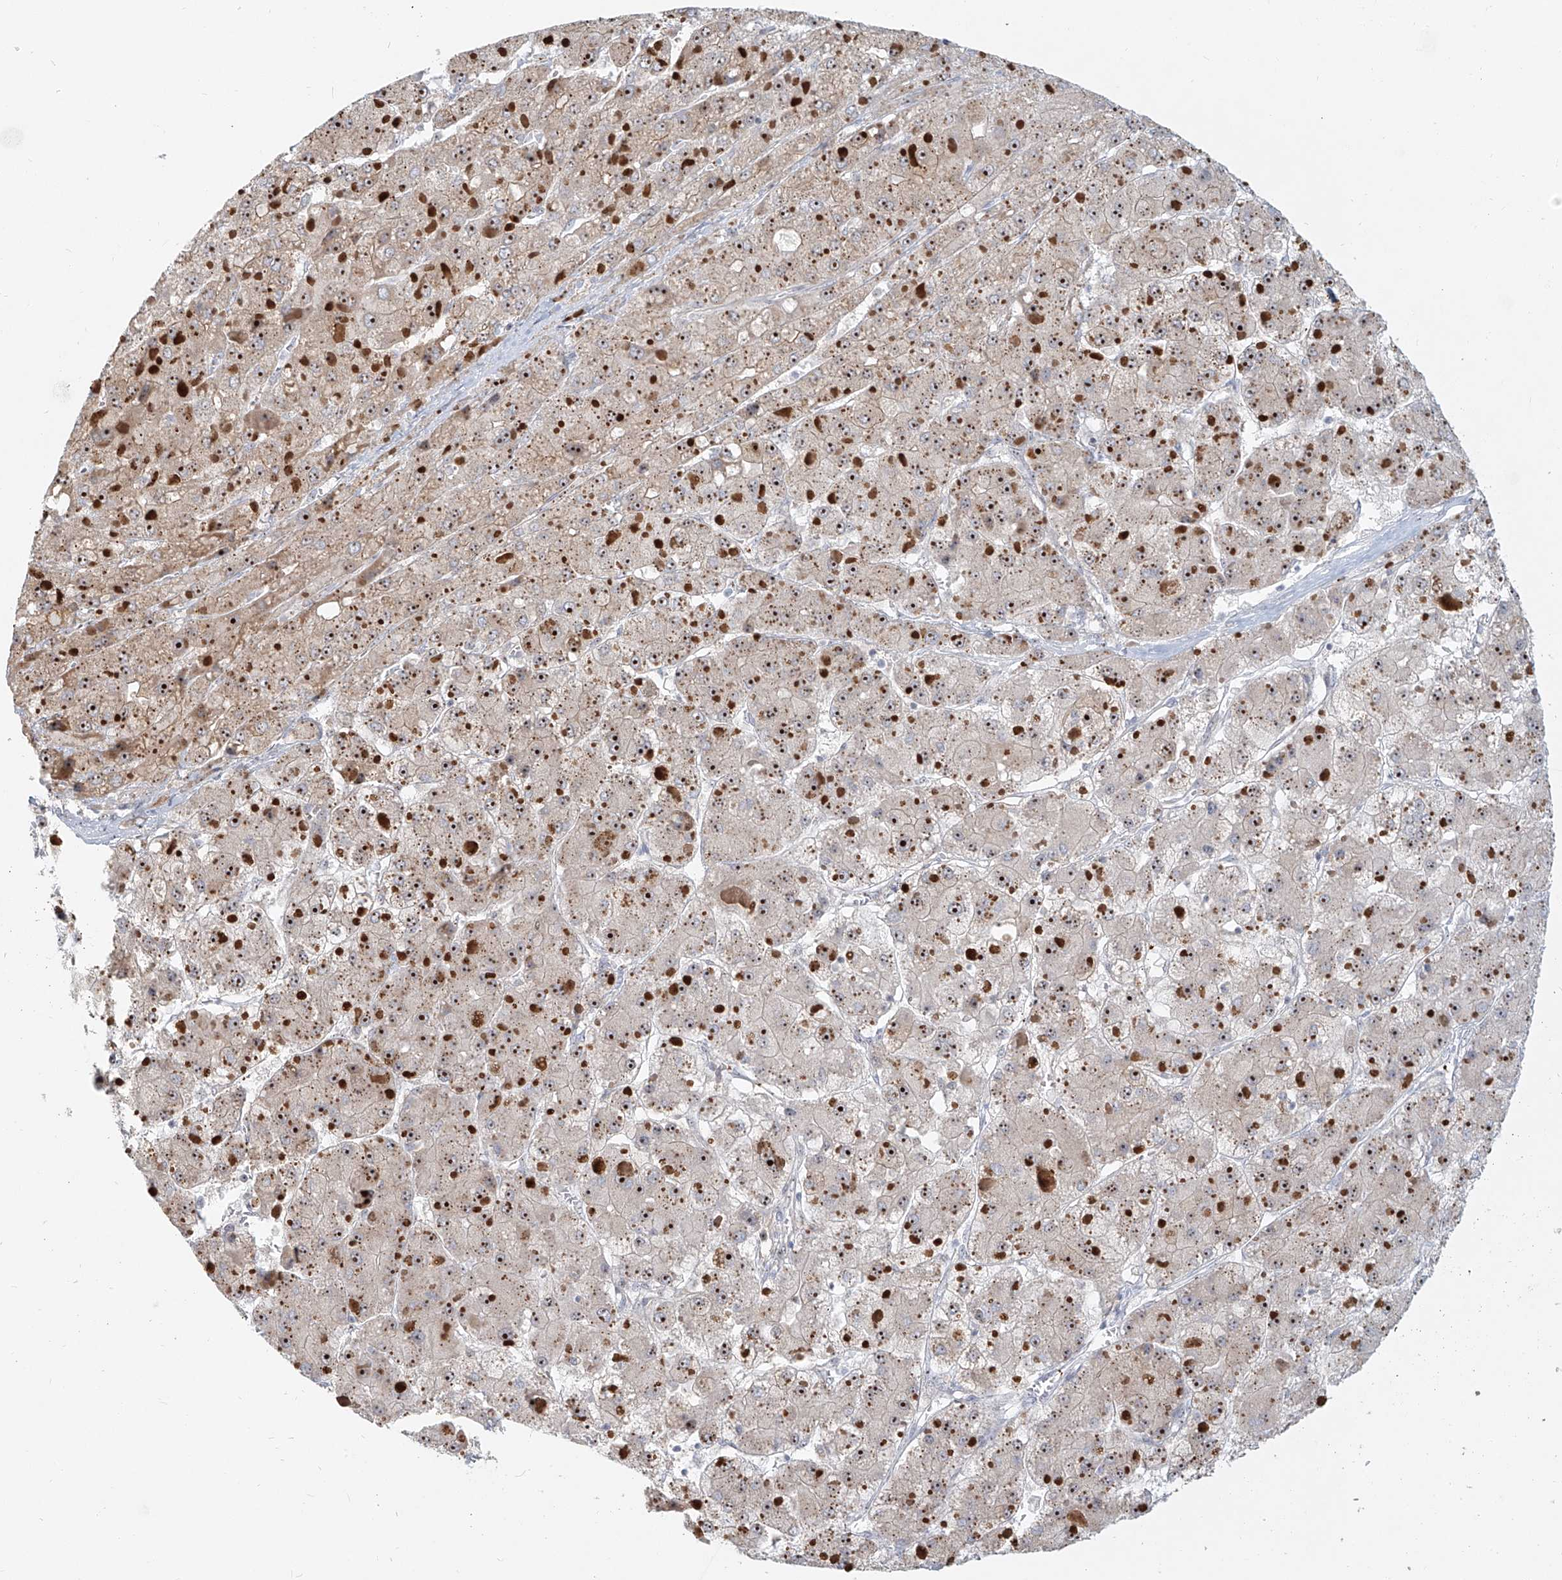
{"staining": {"intensity": "moderate", "quantity": ">75%", "location": "nuclear"}, "tissue": "liver cancer", "cell_type": "Tumor cells", "image_type": "cancer", "snomed": [{"axis": "morphology", "description": "Carcinoma, Hepatocellular, NOS"}, {"axis": "topography", "description": "Liver"}], "caption": "Immunohistochemistry (IHC) histopathology image of liver cancer stained for a protein (brown), which exhibits medium levels of moderate nuclear positivity in about >75% of tumor cells.", "gene": "BYSL", "patient": {"sex": "female", "age": 73}}